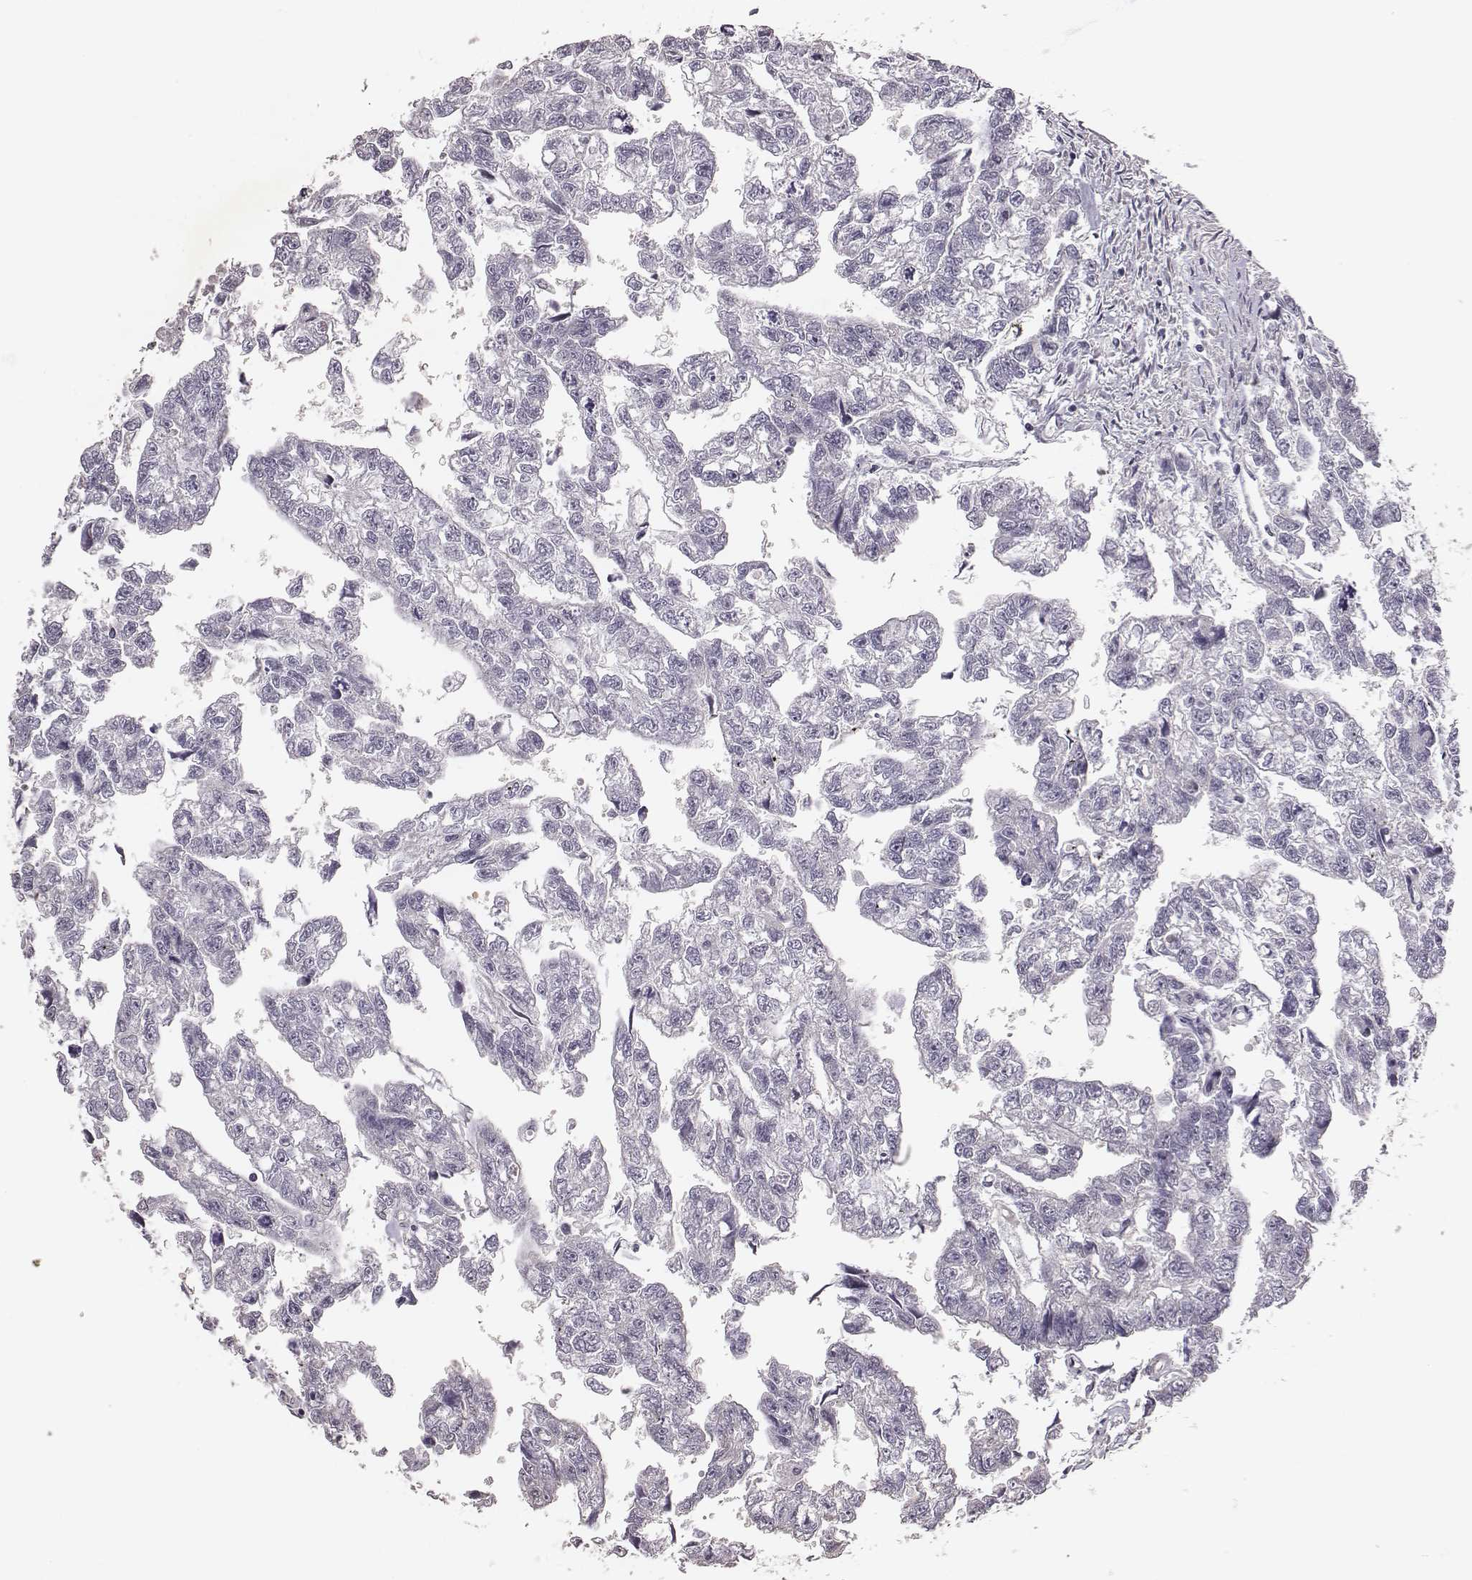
{"staining": {"intensity": "negative", "quantity": "none", "location": "none"}, "tissue": "testis cancer", "cell_type": "Tumor cells", "image_type": "cancer", "snomed": [{"axis": "morphology", "description": "Carcinoma, Embryonal, NOS"}, {"axis": "morphology", "description": "Teratoma, malignant, NOS"}, {"axis": "topography", "description": "Testis"}], "caption": "Tumor cells are negative for brown protein staining in testis cancer (embryonal carcinoma).", "gene": "SCARF1", "patient": {"sex": "male", "age": 44}}